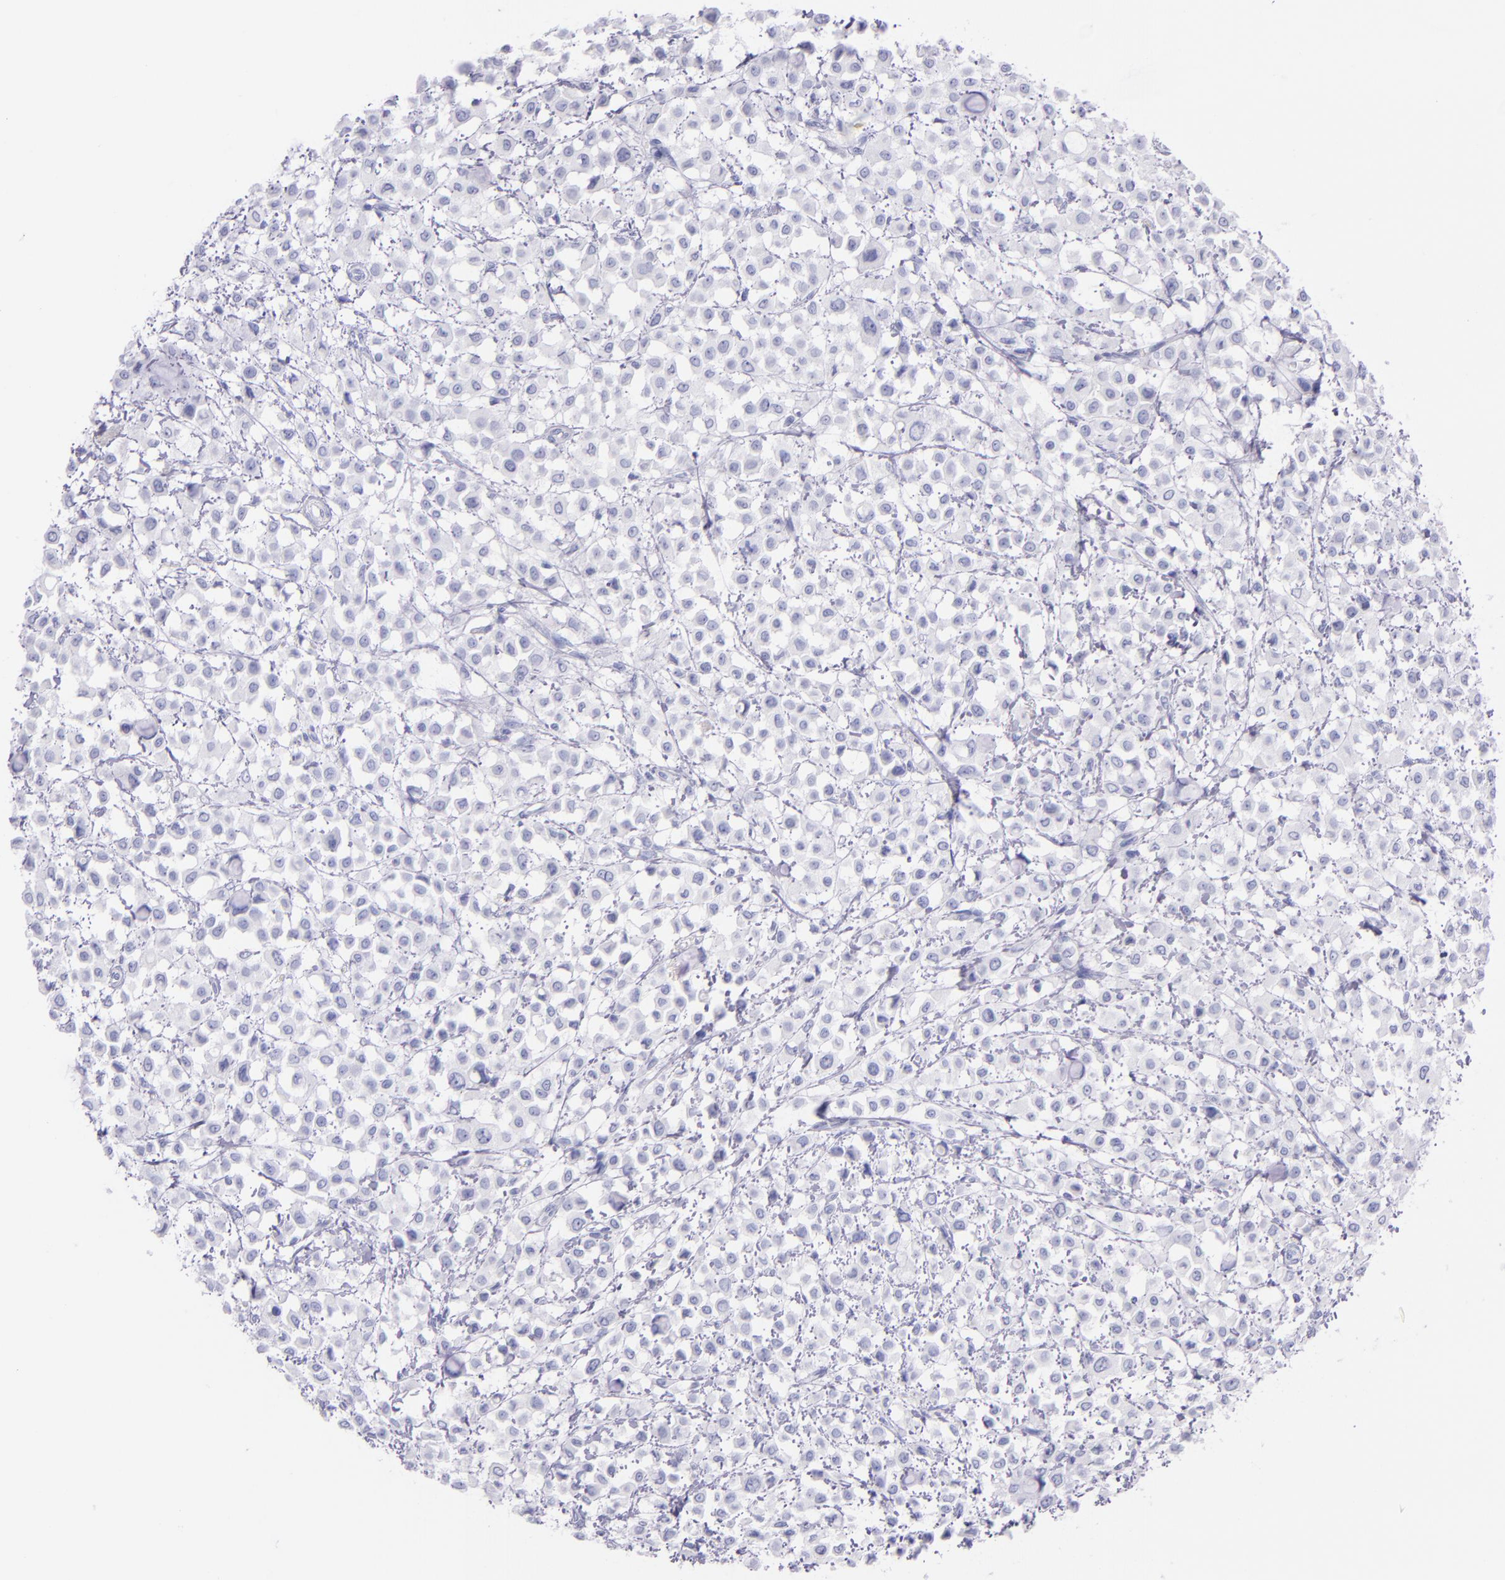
{"staining": {"intensity": "negative", "quantity": "none", "location": "none"}, "tissue": "breast cancer", "cell_type": "Tumor cells", "image_type": "cancer", "snomed": [{"axis": "morphology", "description": "Lobular carcinoma"}, {"axis": "topography", "description": "Breast"}], "caption": "A high-resolution micrograph shows immunohistochemistry (IHC) staining of breast cancer, which shows no significant positivity in tumor cells.", "gene": "SFTPA2", "patient": {"sex": "female", "age": 85}}